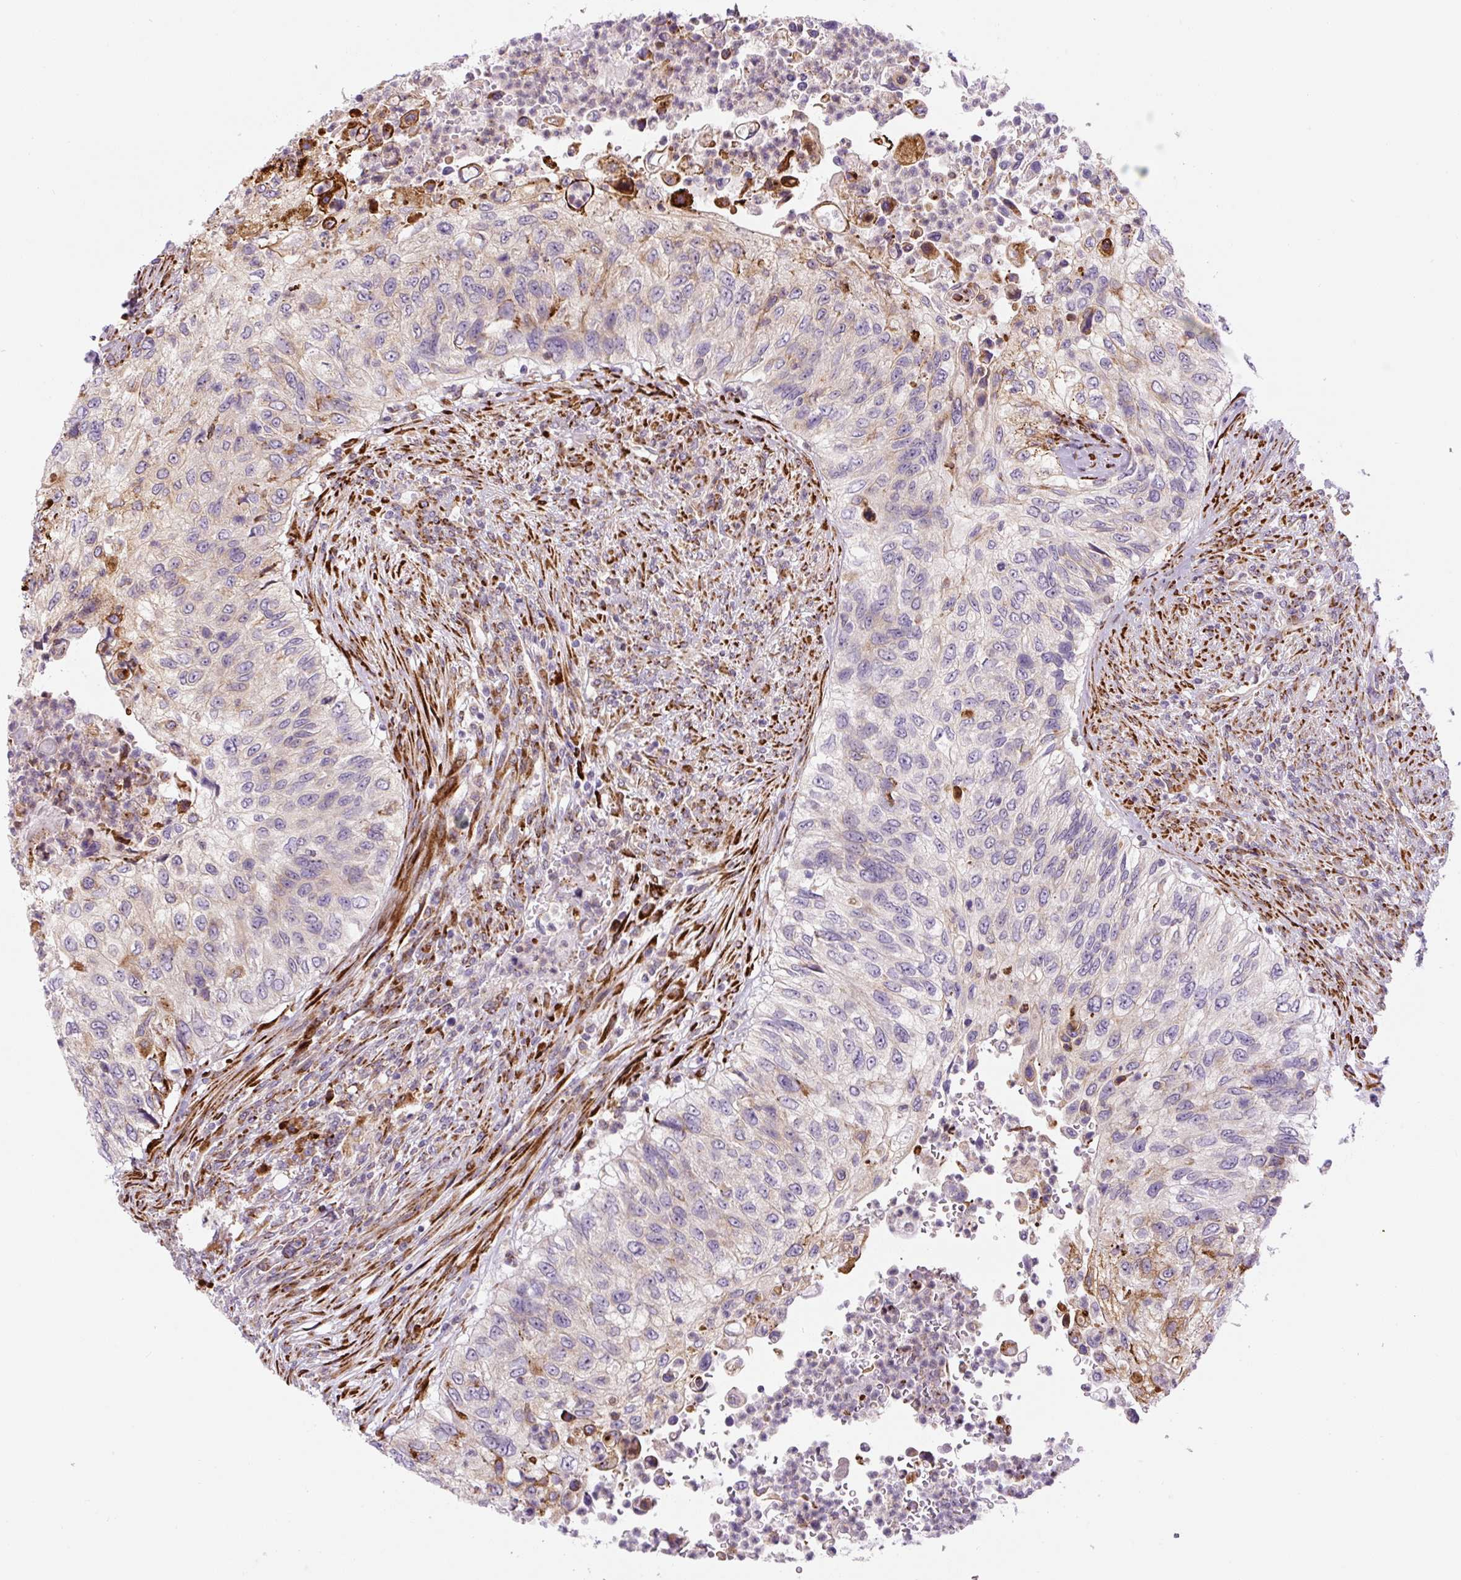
{"staining": {"intensity": "moderate", "quantity": "<25%", "location": "cytoplasmic/membranous"}, "tissue": "urothelial cancer", "cell_type": "Tumor cells", "image_type": "cancer", "snomed": [{"axis": "morphology", "description": "Urothelial carcinoma, High grade"}, {"axis": "topography", "description": "Urinary bladder"}], "caption": "A micrograph of human urothelial cancer stained for a protein displays moderate cytoplasmic/membranous brown staining in tumor cells.", "gene": "DISP3", "patient": {"sex": "female", "age": 60}}